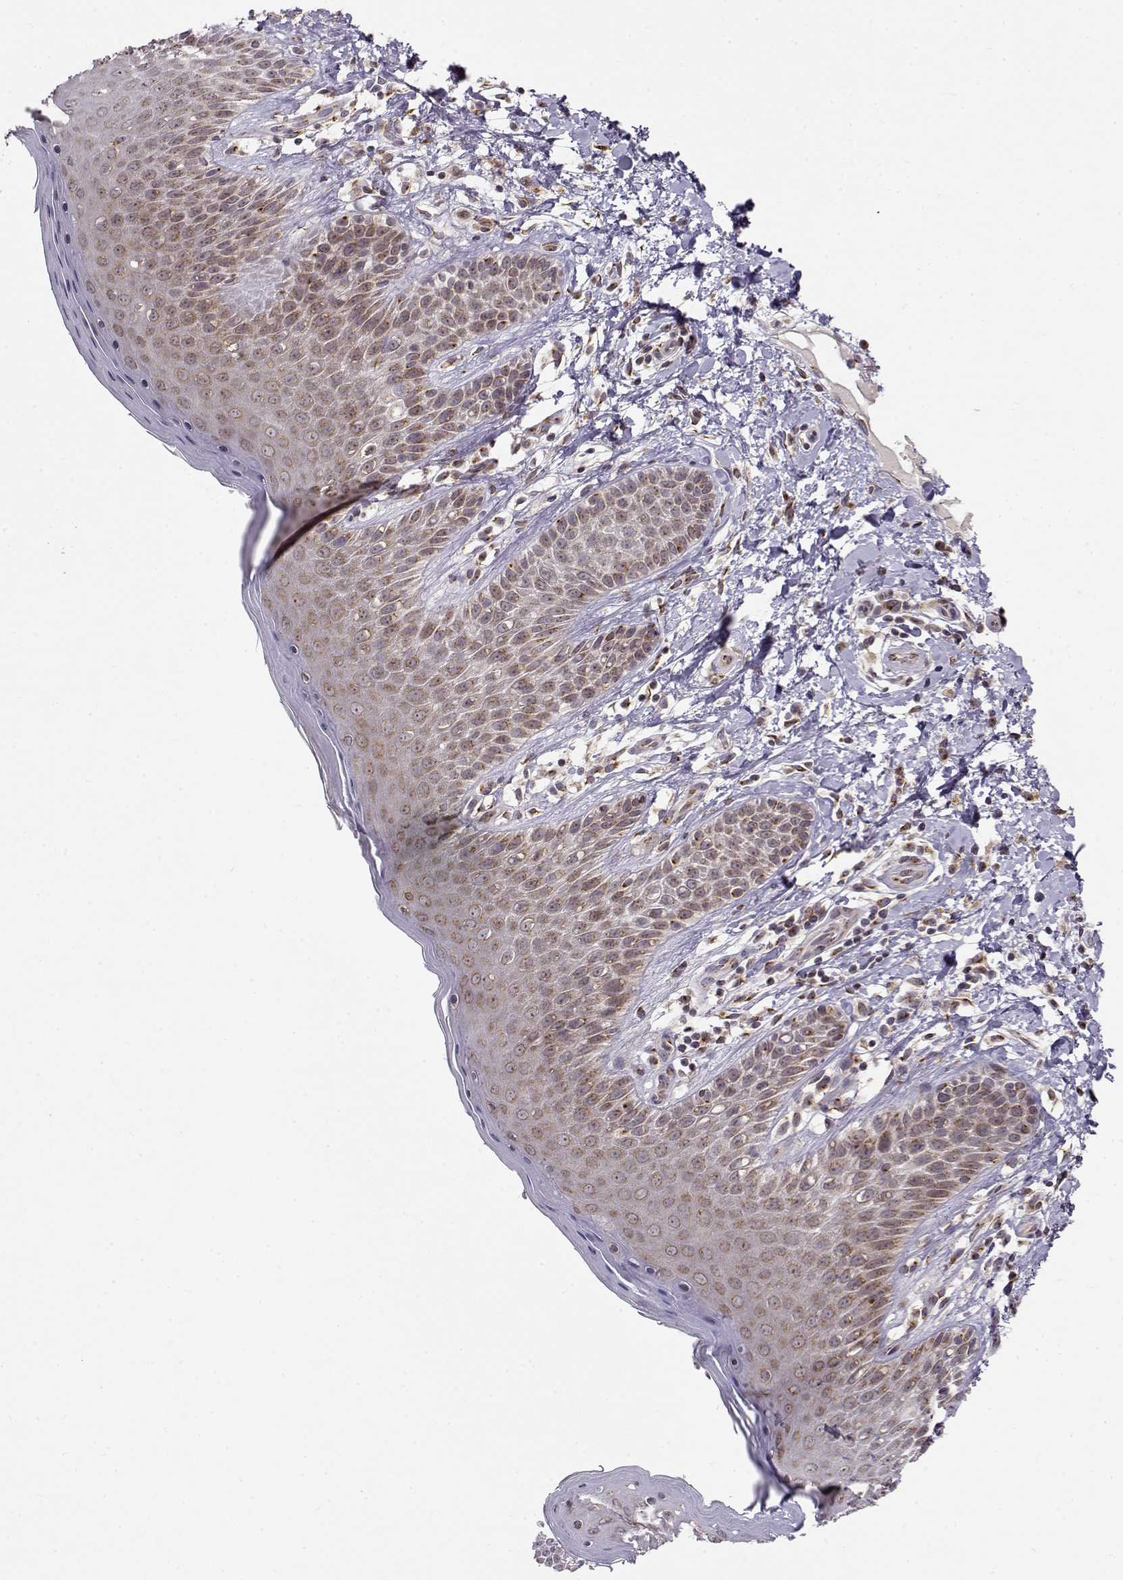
{"staining": {"intensity": "weak", "quantity": ">75%", "location": "cytoplasmic/membranous"}, "tissue": "skin", "cell_type": "Epidermal cells", "image_type": "normal", "snomed": [{"axis": "morphology", "description": "Normal tissue, NOS"}, {"axis": "topography", "description": "Anal"}], "caption": "This micrograph reveals unremarkable skin stained with immunohistochemistry to label a protein in brown. The cytoplasmic/membranous of epidermal cells show weak positivity for the protein. Nuclei are counter-stained blue.", "gene": "ERGIC2", "patient": {"sex": "male", "age": 36}}